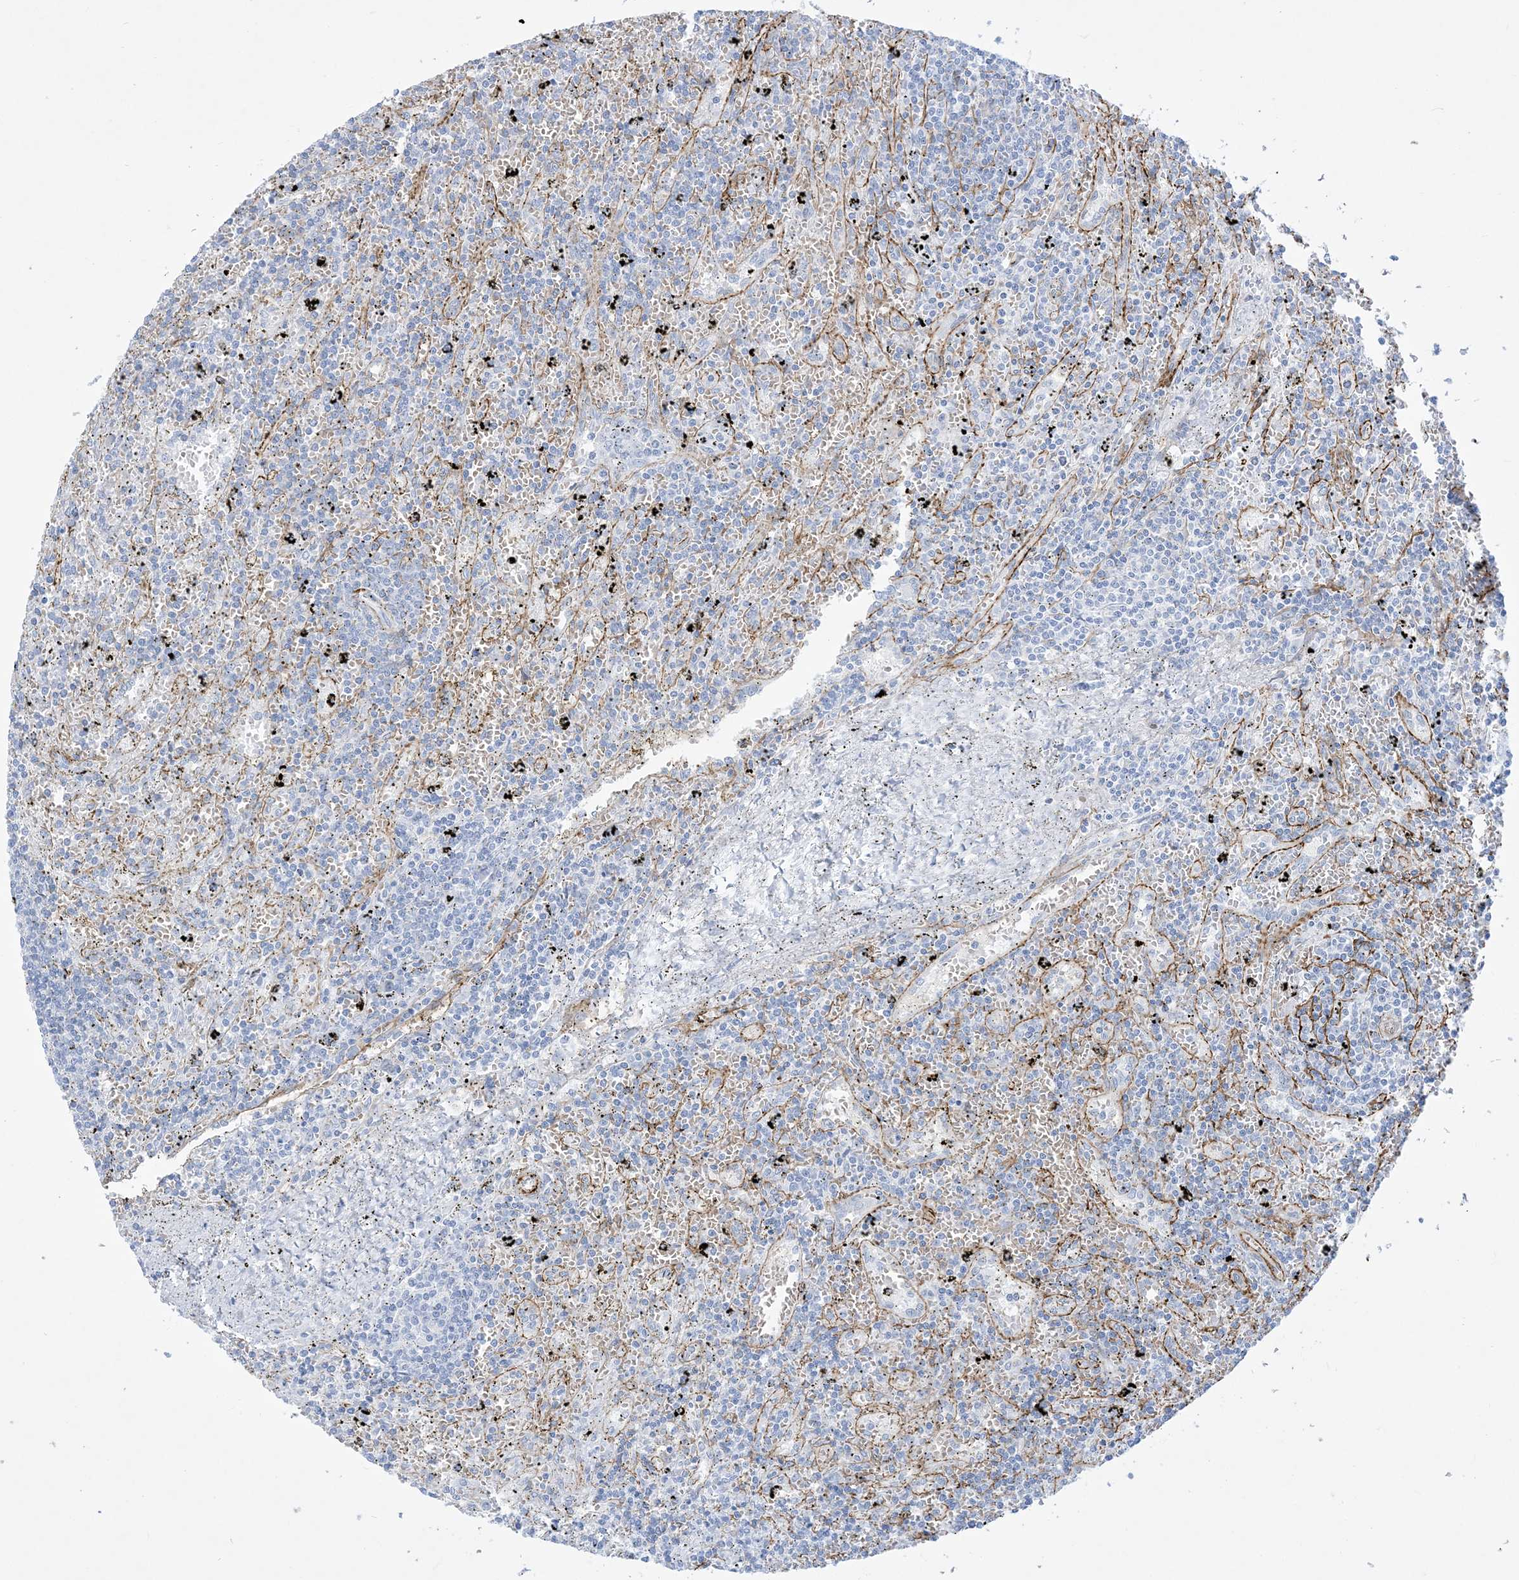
{"staining": {"intensity": "negative", "quantity": "none", "location": "none"}, "tissue": "lymphoma", "cell_type": "Tumor cells", "image_type": "cancer", "snomed": [{"axis": "morphology", "description": "Malignant lymphoma, non-Hodgkin's type, Low grade"}, {"axis": "topography", "description": "Spleen"}], "caption": "Protein analysis of low-grade malignant lymphoma, non-Hodgkin's type exhibits no significant expression in tumor cells.", "gene": "B3GNT7", "patient": {"sex": "male", "age": 76}}